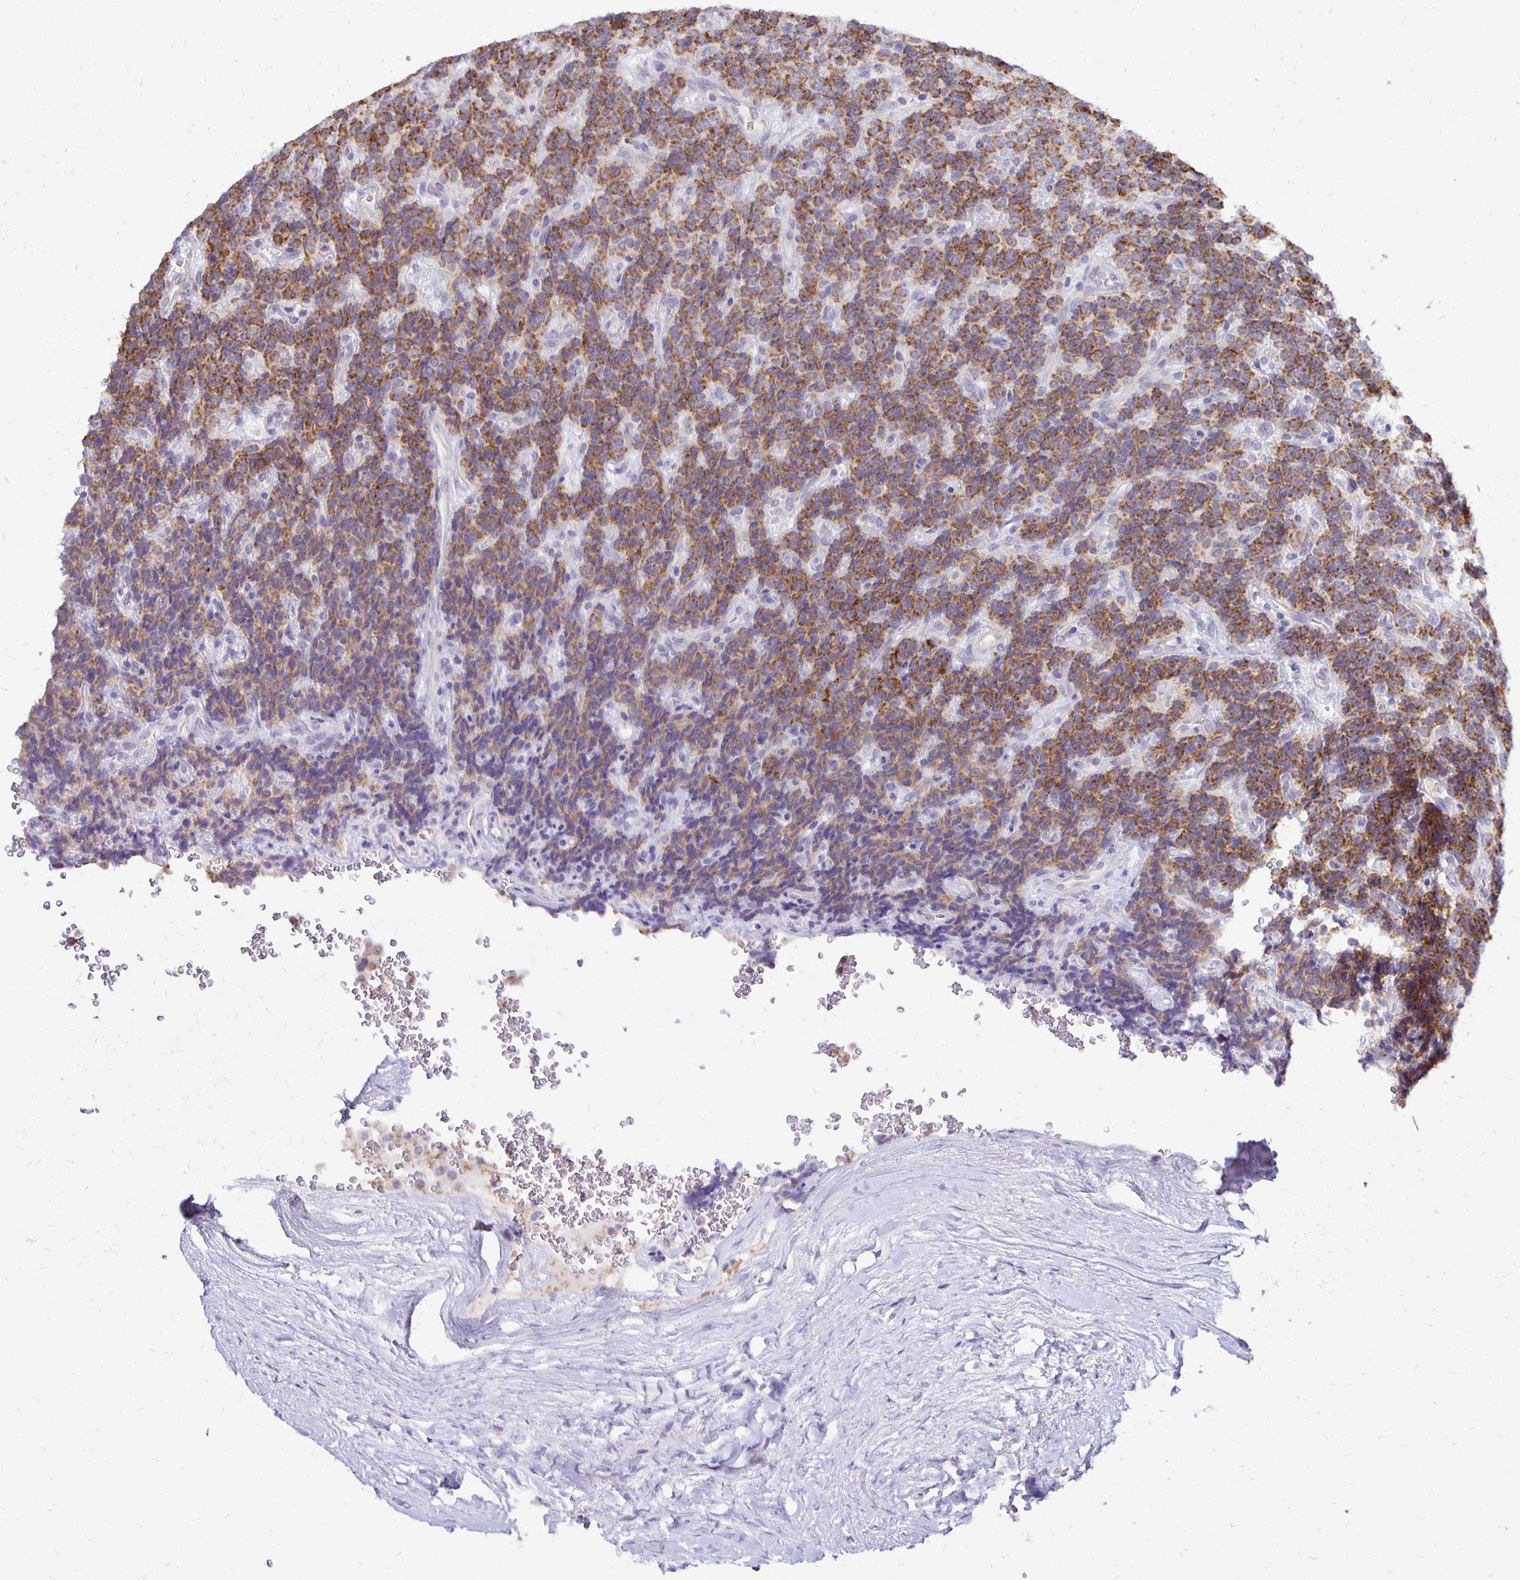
{"staining": {"intensity": "moderate", "quantity": ">75%", "location": "cytoplasmic/membranous"}, "tissue": "carcinoid", "cell_type": "Tumor cells", "image_type": "cancer", "snomed": [{"axis": "morphology", "description": "Carcinoid, malignant, NOS"}, {"axis": "topography", "description": "Pancreas"}], "caption": "IHC (DAB) staining of human malignant carcinoid exhibits moderate cytoplasmic/membranous protein positivity in approximately >75% of tumor cells. Using DAB (brown) and hematoxylin (blue) stains, captured at high magnification using brightfield microscopy.", "gene": "IER3", "patient": {"sex": "male", "age": 36}}